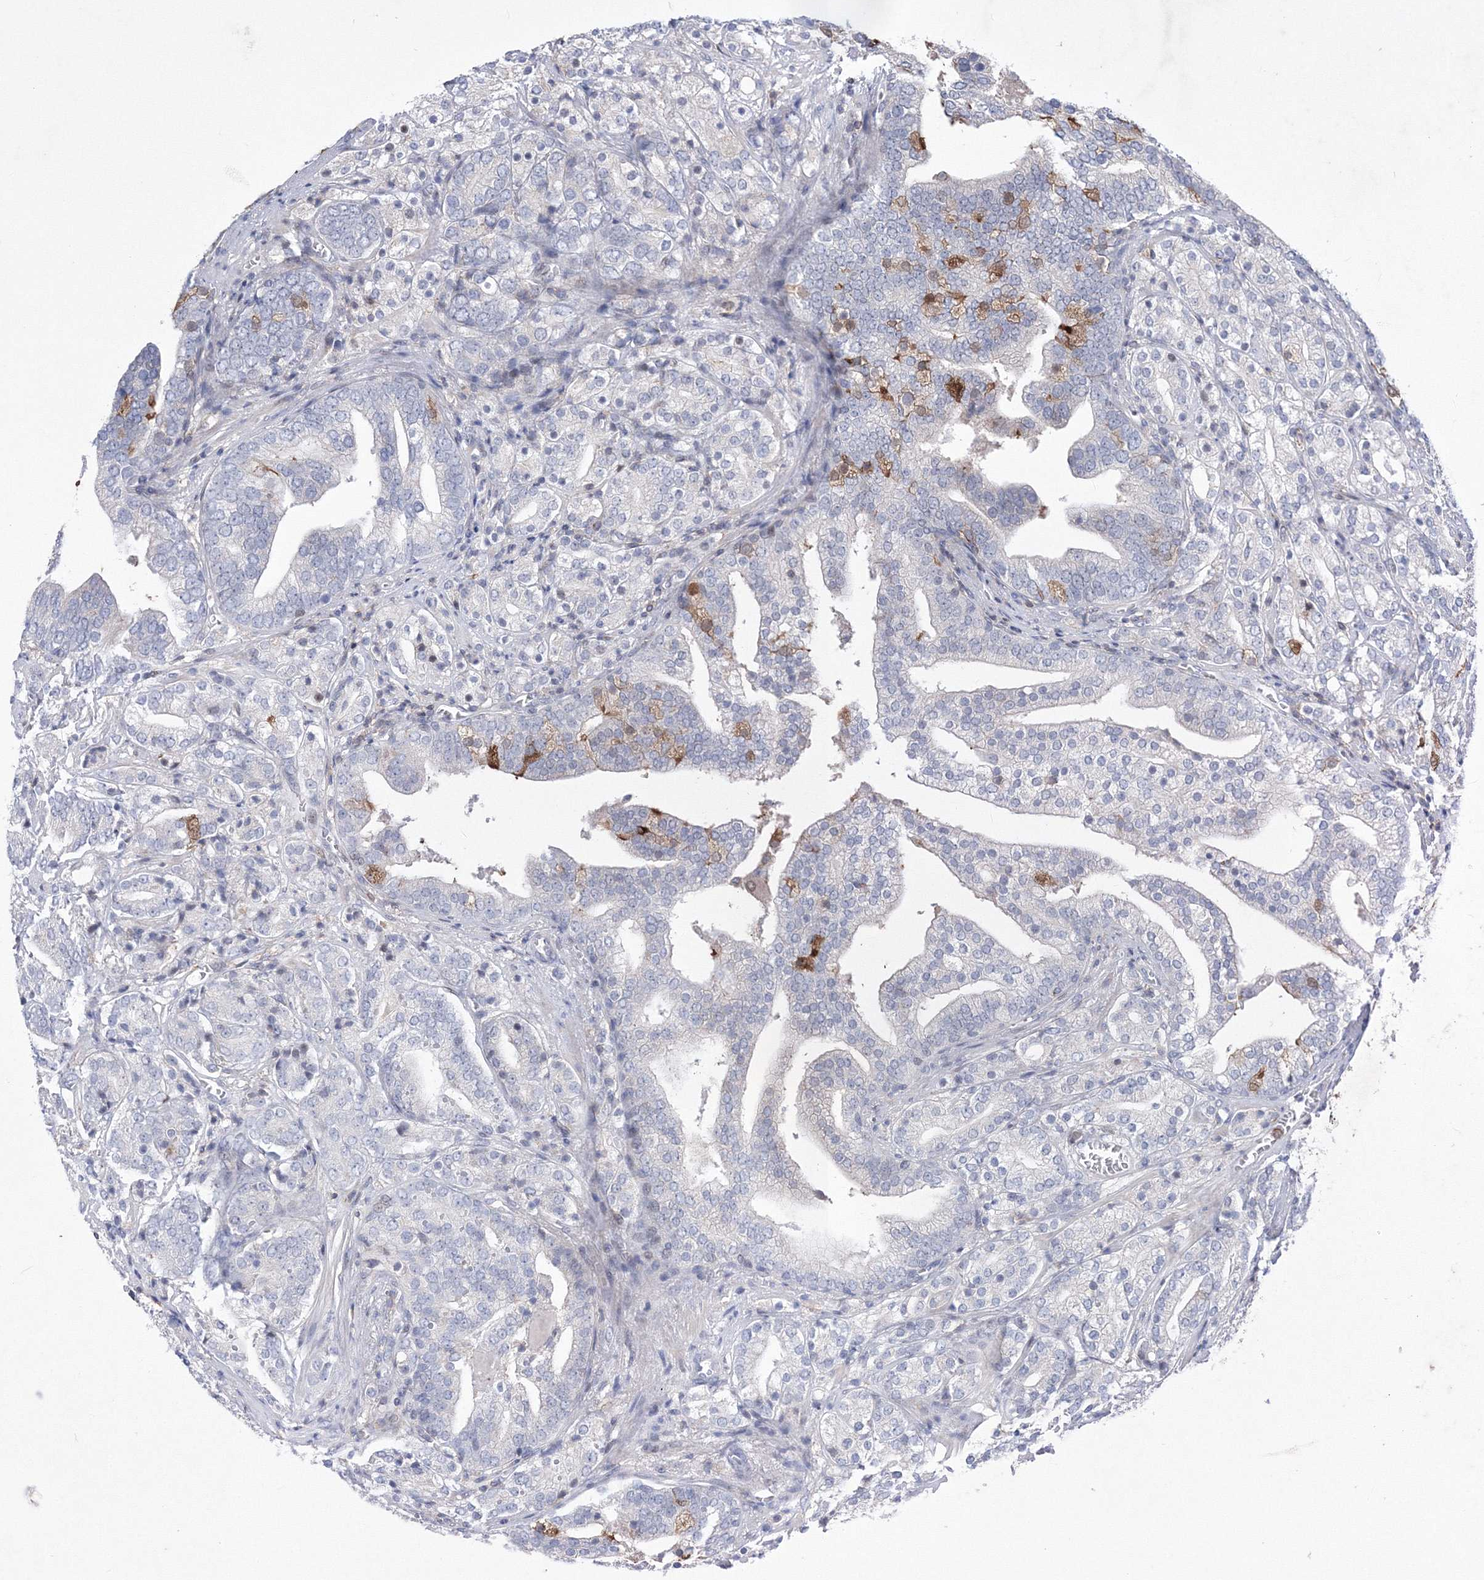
{"staining": {"intensity": "negative", "quantity": "none", "location": "none"}, "tissue": "prostate cancer", "cell_type": "Tumor cells", "image_type": "cancer", "snomed": [{"axis": "morphology", "description": "Adenocarcinoma, High grade"}, {"axis": "topography", "description": "Prostate"}], "caption": "Tumor cells are negative for protein expression in human prostate cancer.", "gene": "RNPEPL1", "patient": {"sex": "male", "age": 57}}